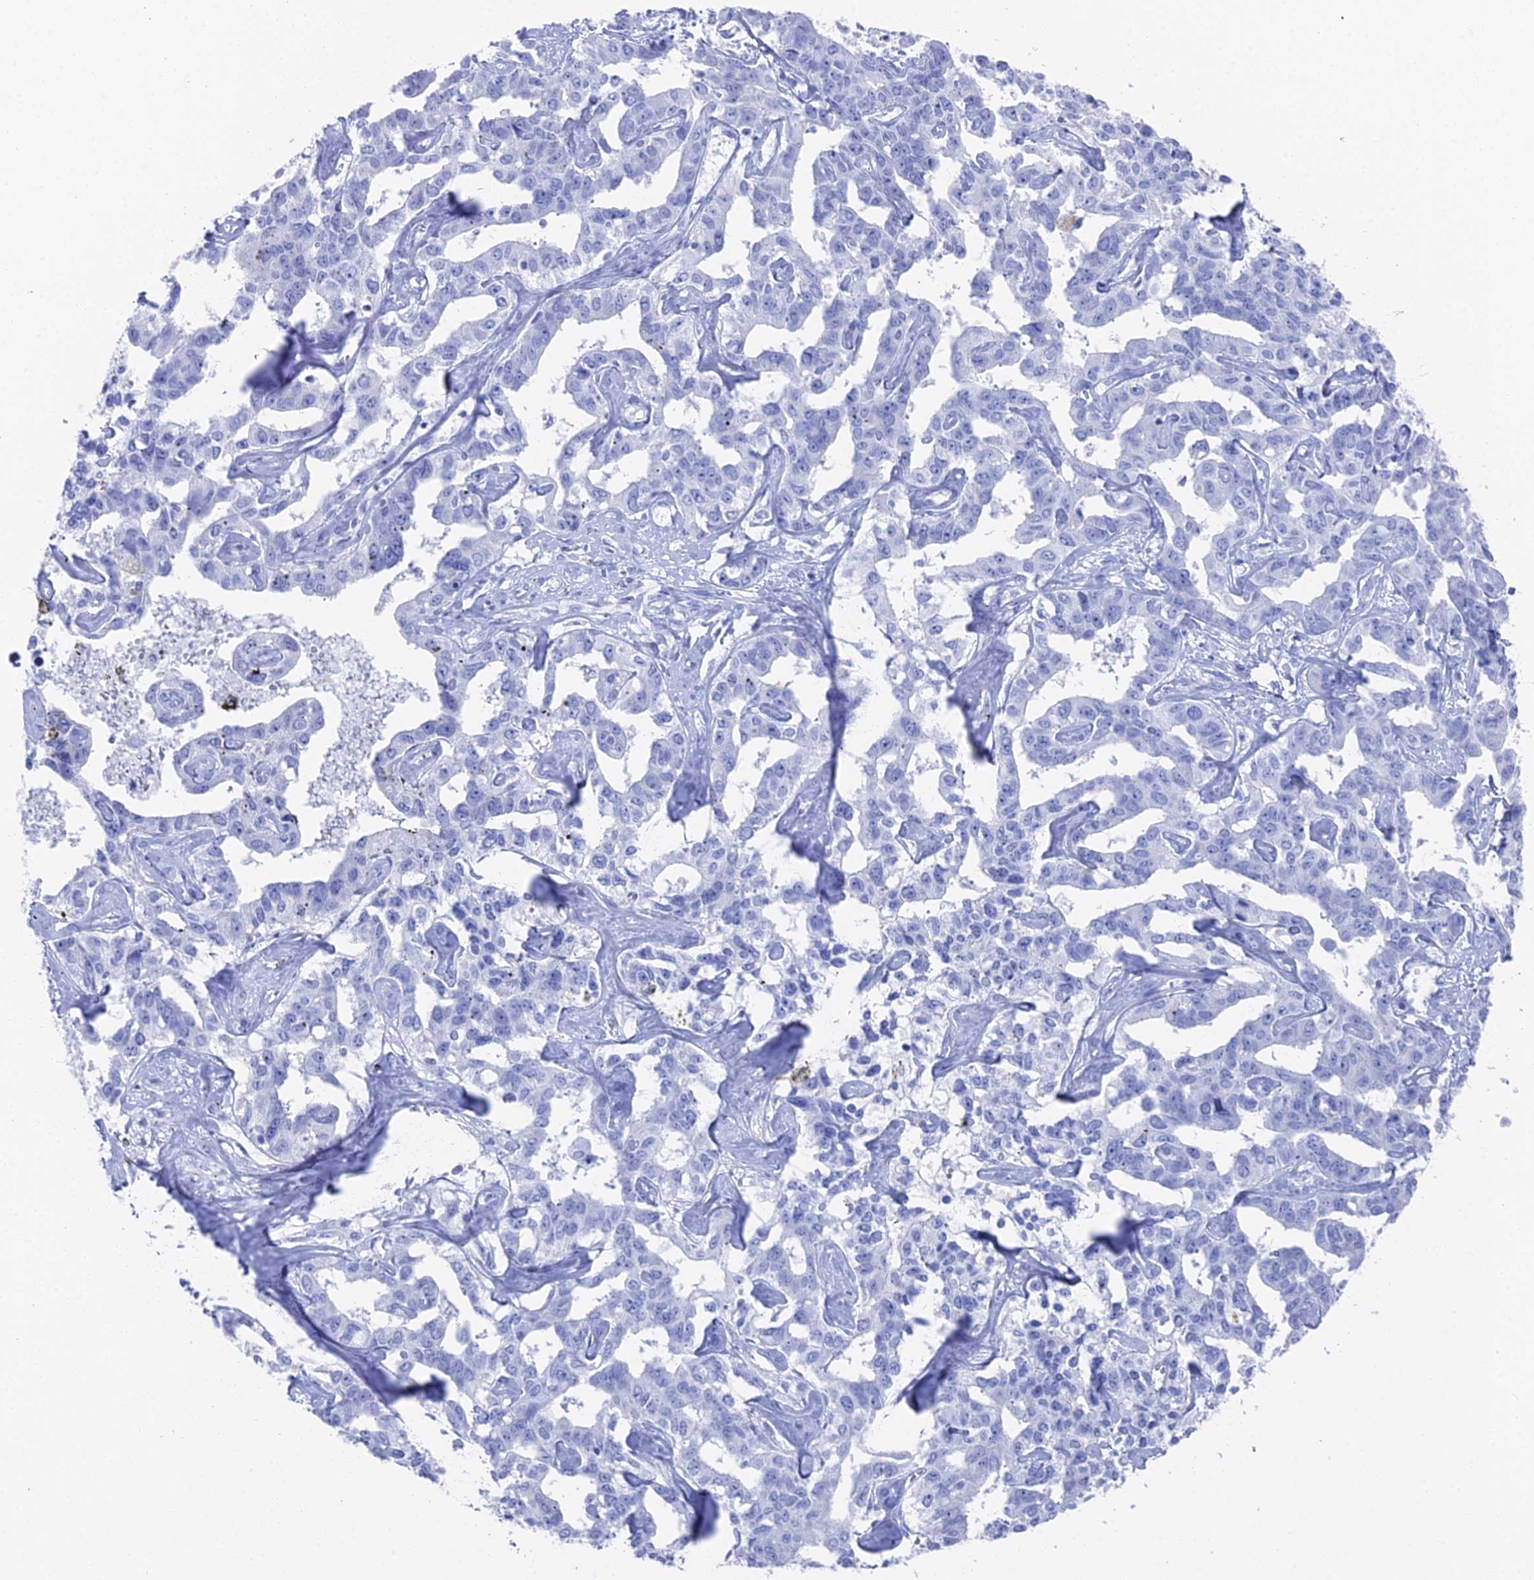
{"staining": {"intensity": "negative", "quantity": "none", "location": "none"}, "tissue": "liver cancer", "cell_type": "Tumor cells", "image_type": "cancer", "snomed": [{"axis": "morphology", "description": "Cholangiocarcinoma"}, {"axis": "topography", "description": "Liver"}], "caption": "An immunohistochemistry (IHC) histopathology image of cholangiocarcinoma (liver) is shown. There is no staining in tumor cells of cholangiocarcinoma (liver).", "gene": "ENPP3", "patient": {"sex": "male", "age": 59}}